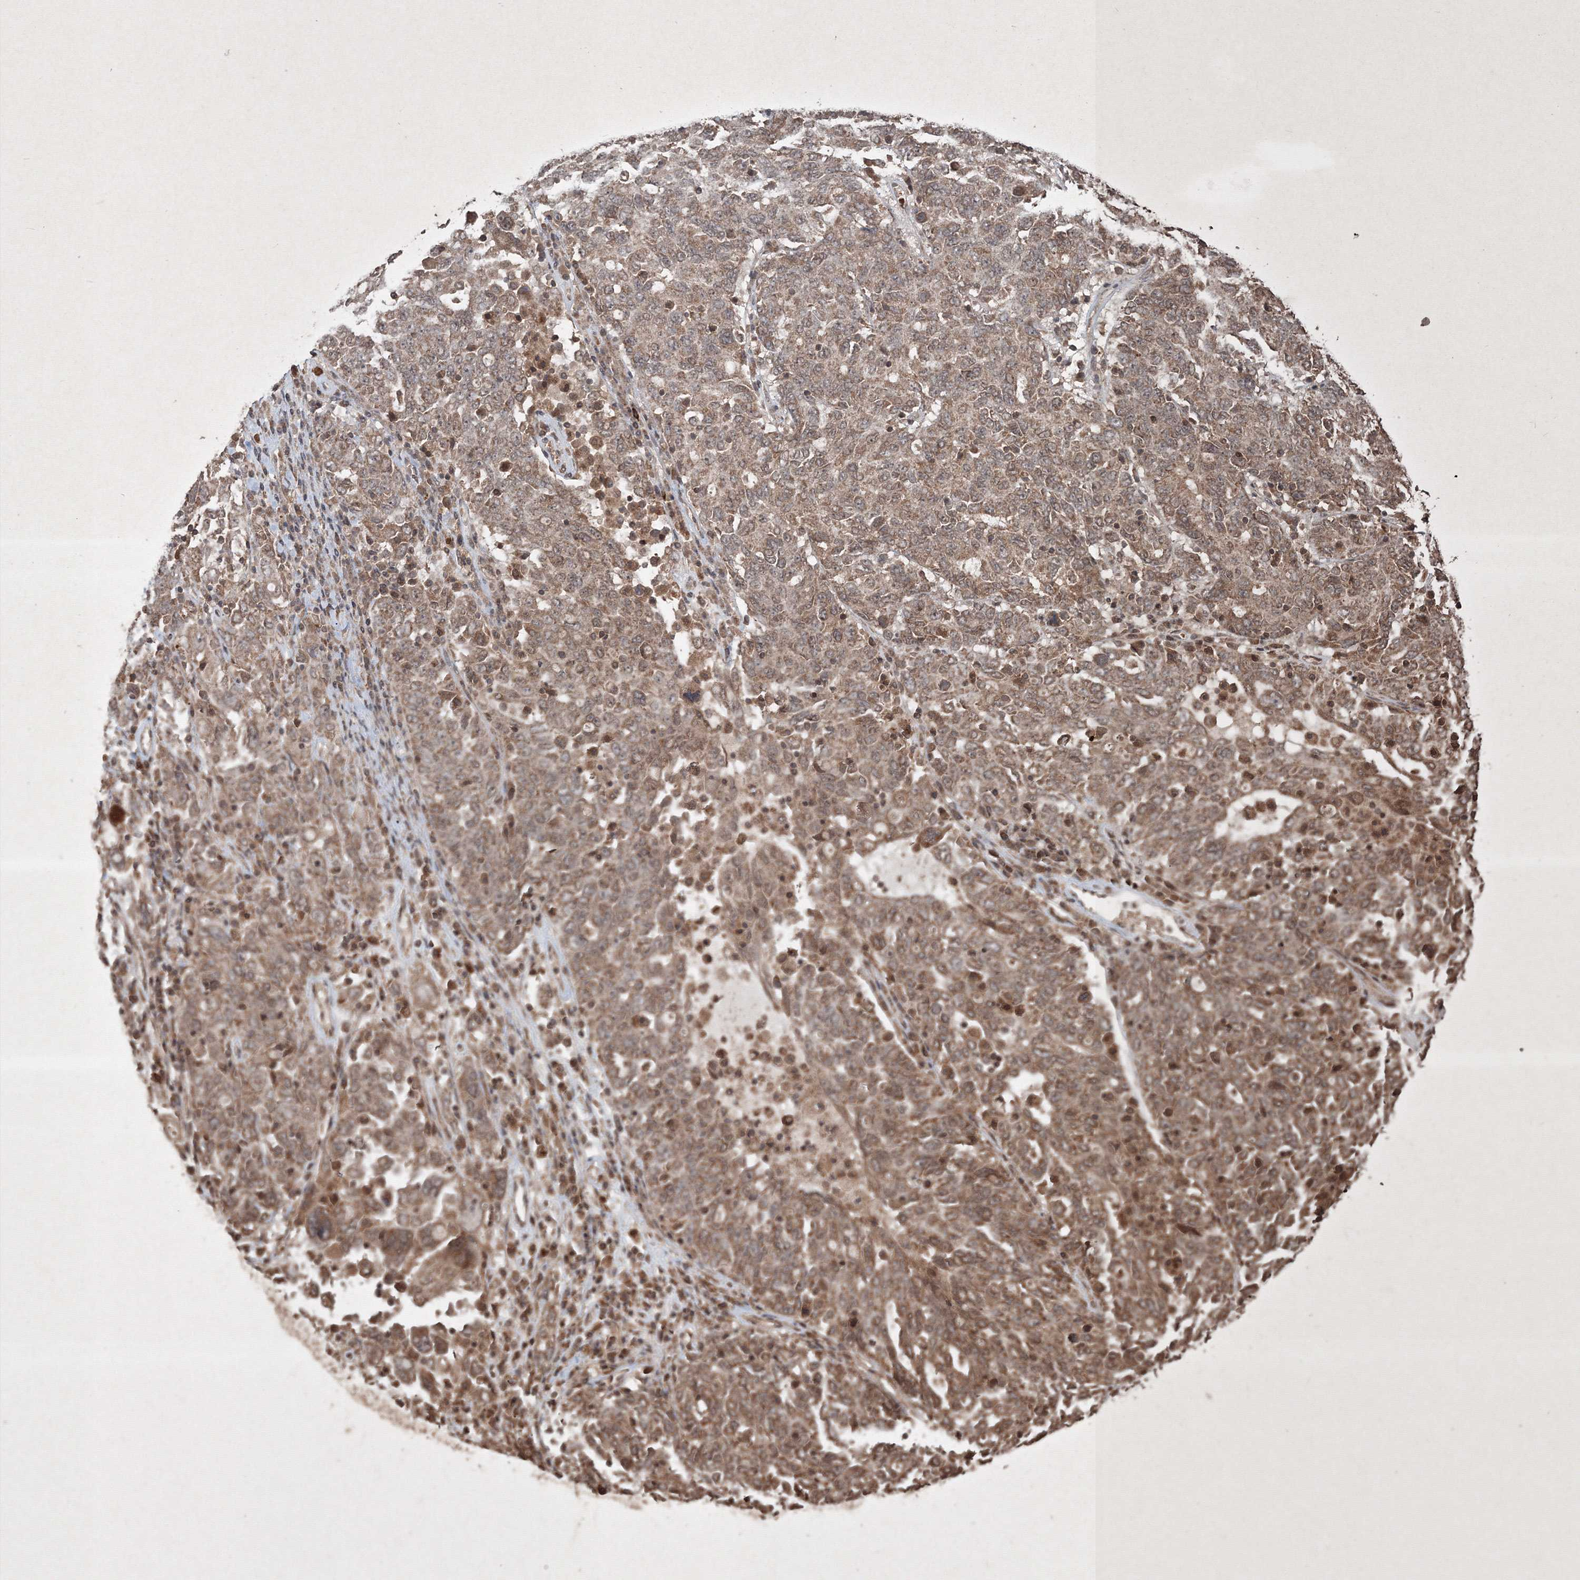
{"staining": {"intensity": "moderate", "quantity": ">75%", "location": "cytoplasmic/membranous"}, "tissue": "ovarian cancer", "cell_type": "Tumor cells", "image_type": "cancer", "snomed": [{"axis": "morphology", "description": "Carcinoma, endometroid"}, {"axis": "topography", "description": "Ovary"}], "caption": "This micrograph displays ovarian endometroid carcinoma stained with immunohistochemistry (IHC) to label a protein in brown. The cytoplasmic/membranous of tumor cells show moderate positivity for the protein. Nuclei are counter-stained blue.", "gene": "PELI3", "patient": {"sex": "female", "age": 62}}